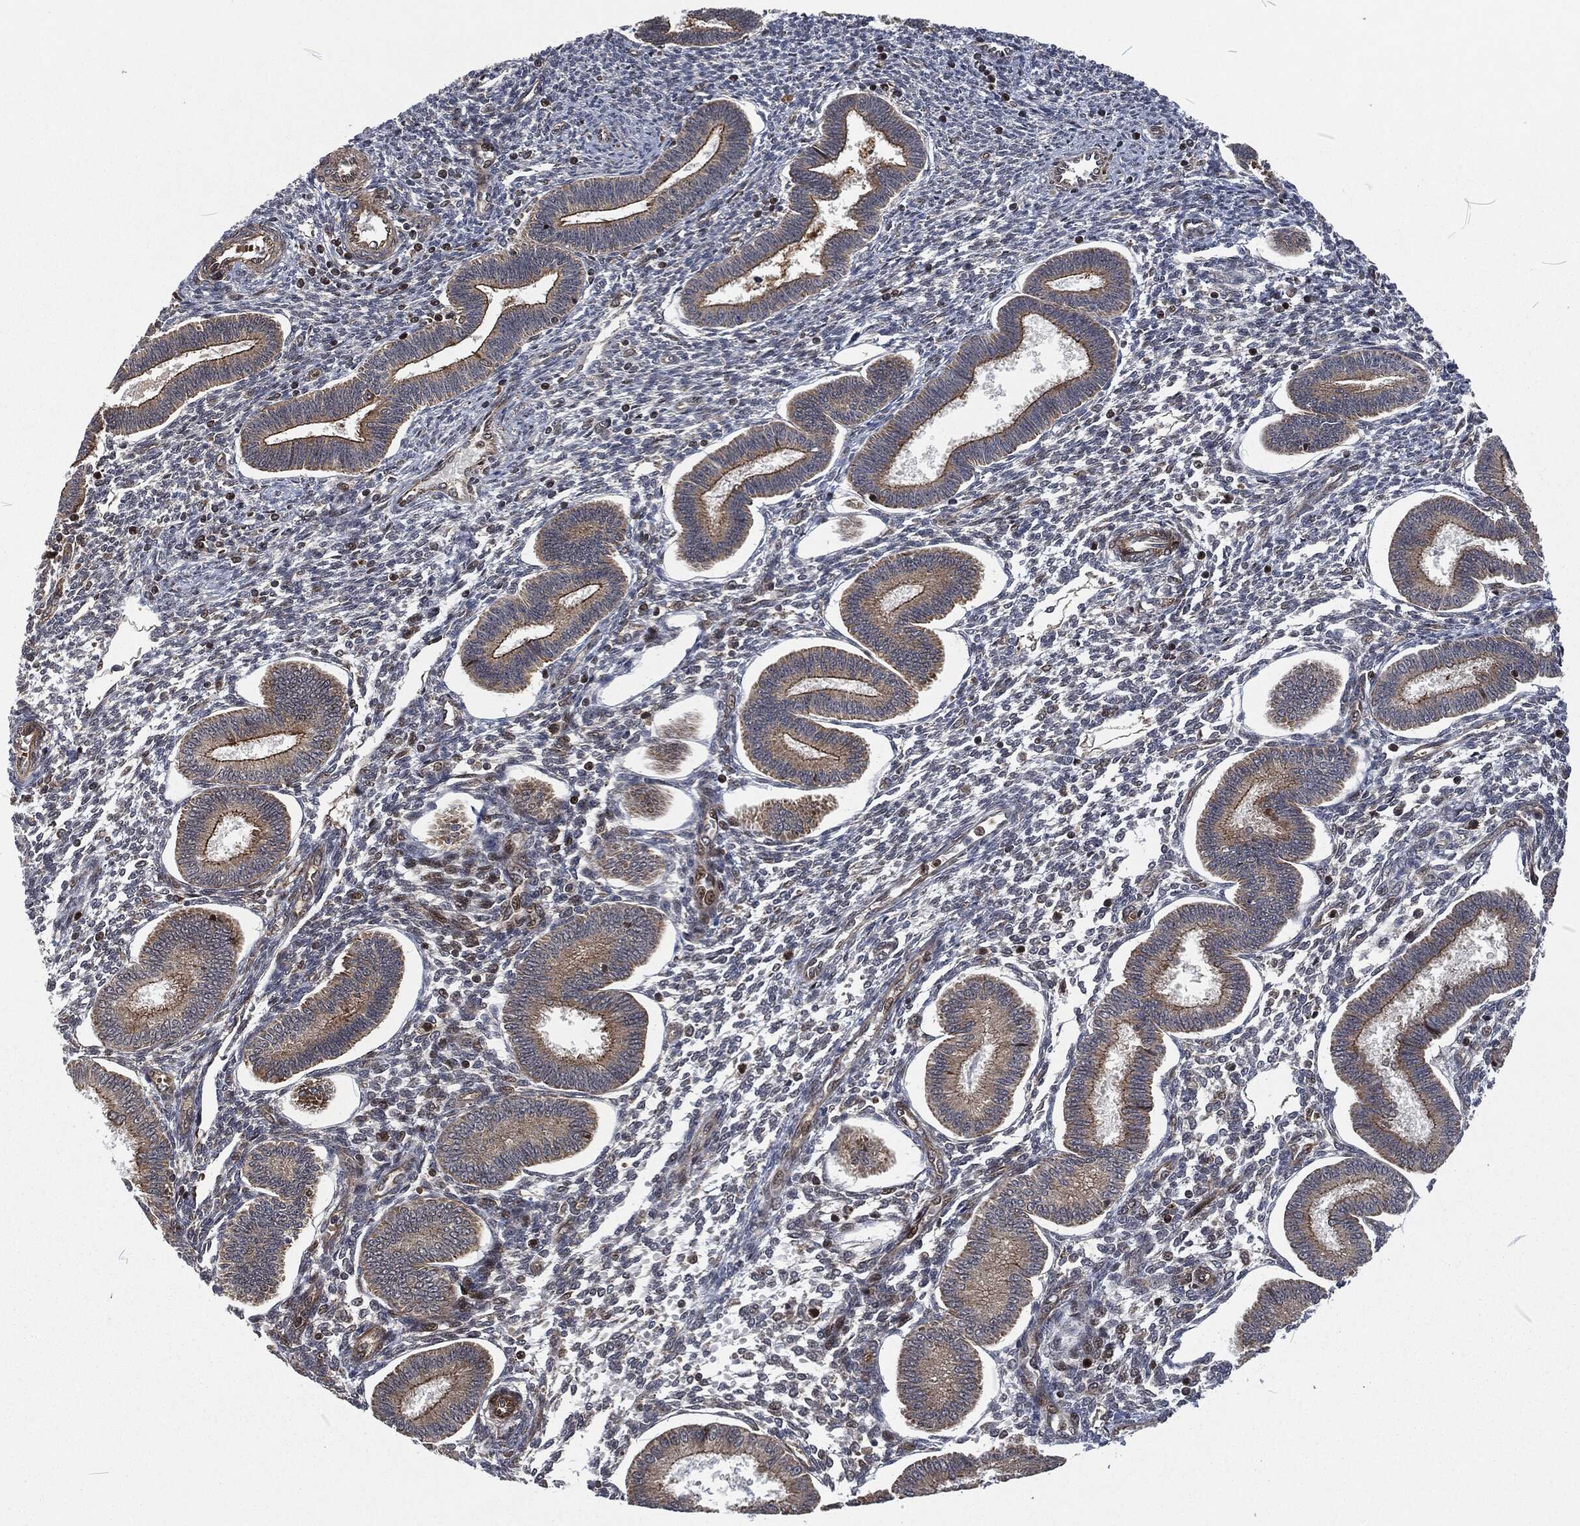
{"staining": {"intensity": "strong", "quantity": "<25%", "location": "cytoplasmic/membranous"}, "tissue": "endometrium", "cell_type": "Cells in endometrial stroma", "image_type": "normal", "snomed": [{"axis": "morphology", "description": "Normal tissue, NOS"}, {"axis": "topography", "description": "Endometrium"}], "caption": "Unremarkable endometrium reveals strong cytoplasmic/membranous staining in approximately <25% of cells in endometrial stroma, visualized by immunohistochemistry. (DAB IHC with brightfield microscopy, high magnification).", "gene": "CMPK2", "patient": {"sex": "female", "age": 43}}